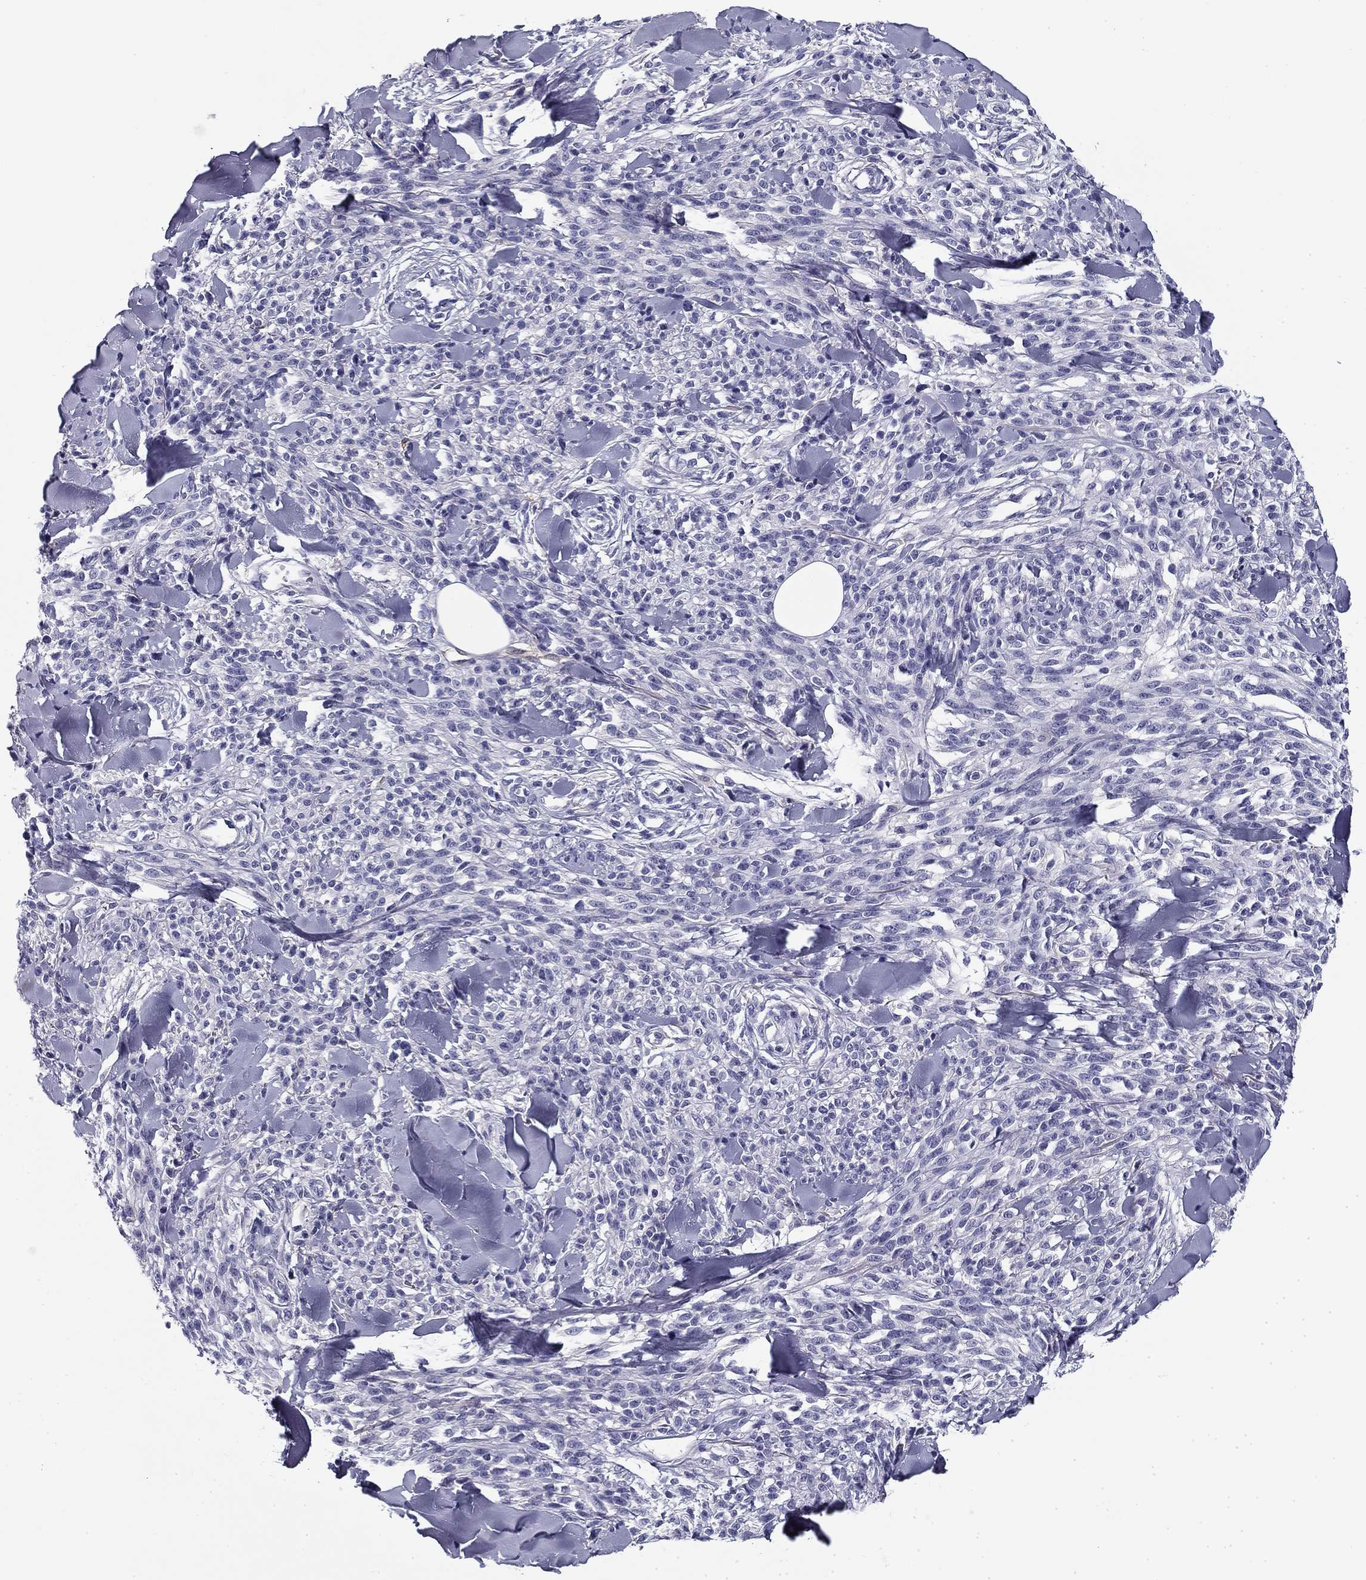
{"staining": {"intensity": "negative", "quantity": "none", "location": "none"}, "tissue": "melanoma", "cell_type": "Tumor cells", "image_type": "cancer", "snomed": [{"axis": "morphology", "description": "Malignant melanoma, NOS"}, {"axis": "topography", "description": "Skin"}, {"axis": "topography", "description": "Skin of trunk"}], "caption": "An immunohistochemistry (IHC) histopathology image of melanoma is shown. There is no staining in tumor cells of melanoma. (Immunohistochemistry (ihc), brightfield microscopy, high magnification).", "gene": "FLNC", "patient": {"sex": "male", "age": 74}}